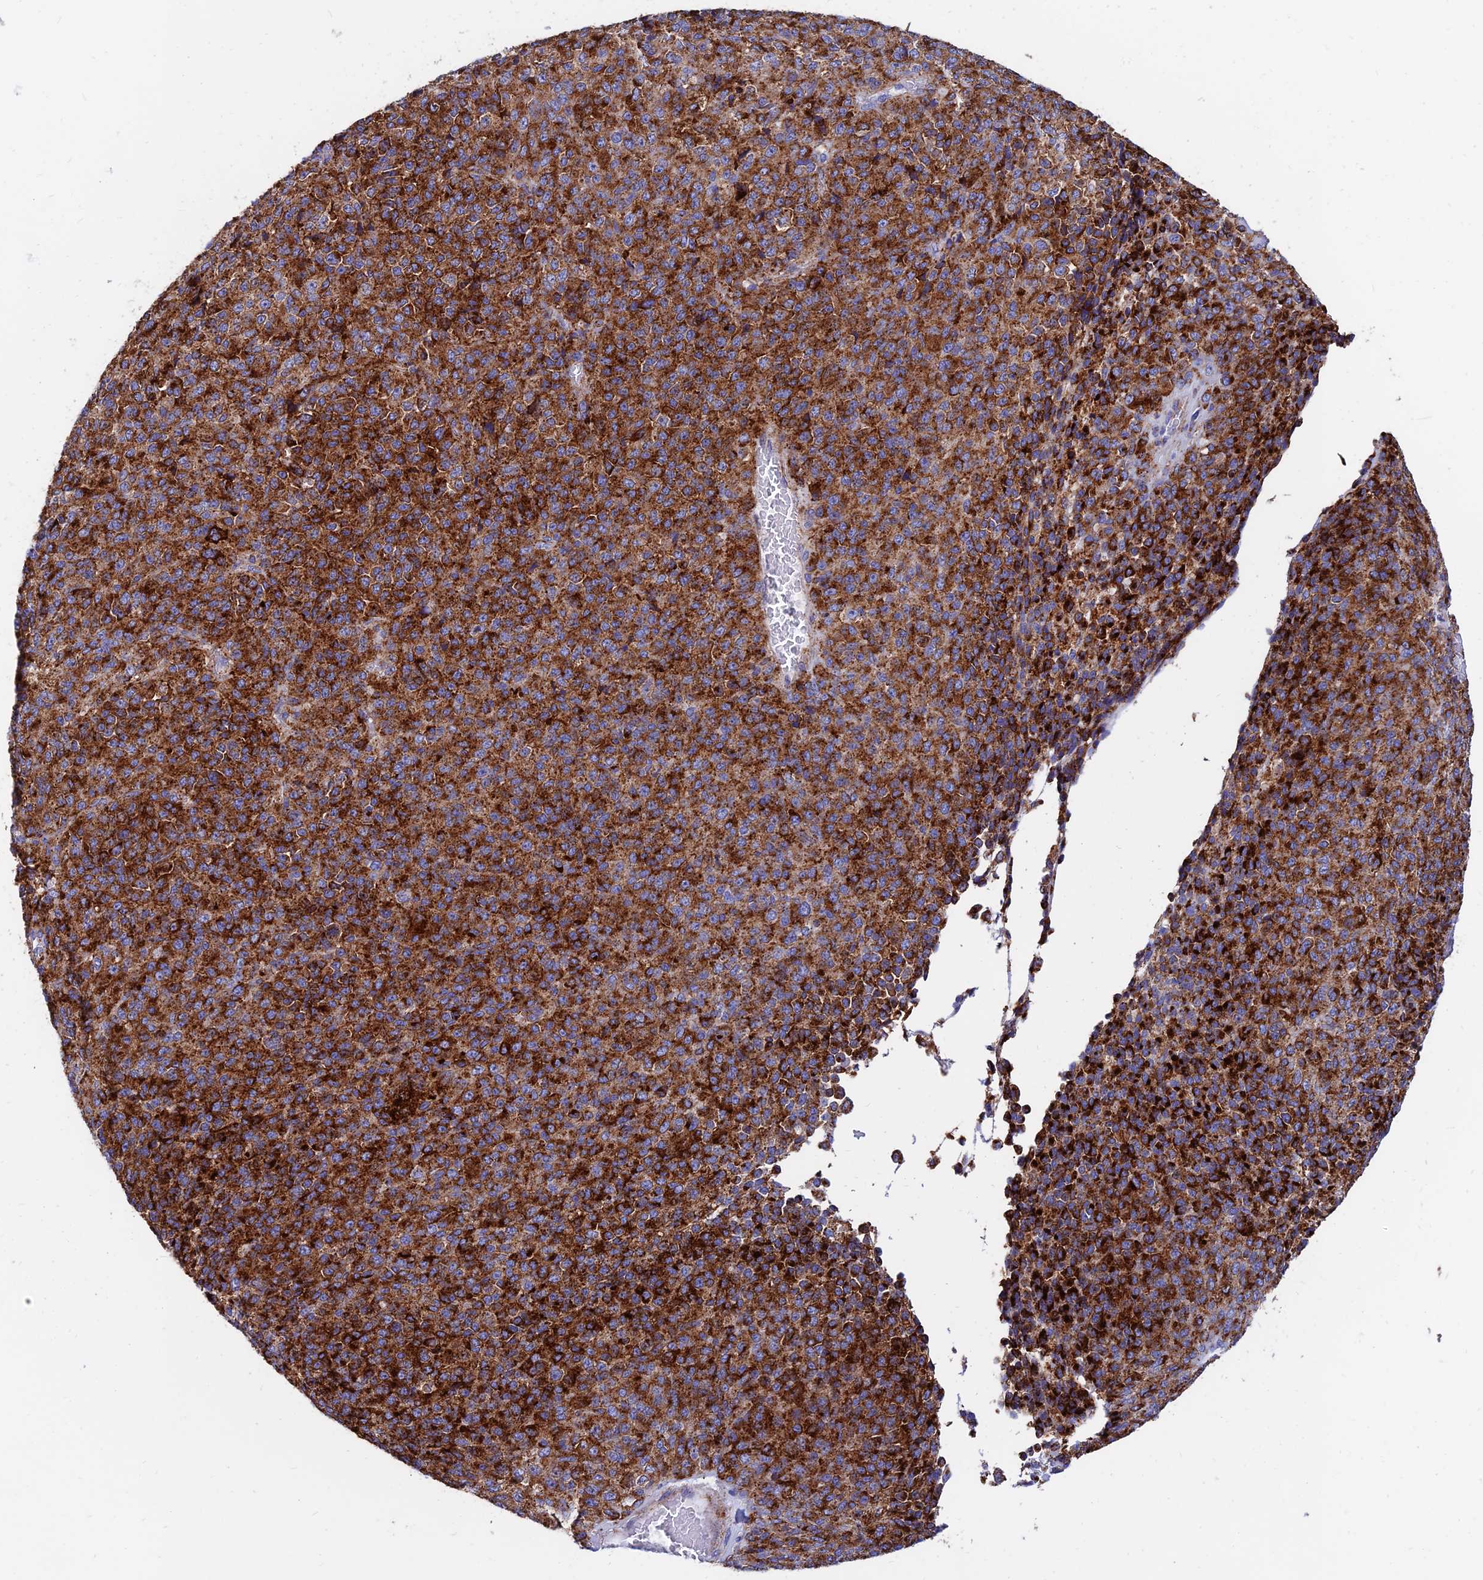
{"staining": {"intensity": "strong", "quantity": ">75%", "location": "cytoplasmic/membranous"}, "tissue": "melanoma", "cell_type": "Tumor cells", "image_type": "cancer", "snomed": [{"axis": "morphology", "description": "Malignant melanoma, Metastatic site"}, {"axis": "topography", "description": "Brain"}], "caption": "High-magnification brightfield microscopy of melanoma stained with DAB (brown) and counterstained with hematoxylin (blue). tumor cells exhibit strong cytoplasmic/membranous staining is appreciated in approximately>75% of cells. The protein is shown in brown color, while the nuclei are stained blue.", "gene": "SPNS1", "patient": {"sex": "female", "age": 56}}